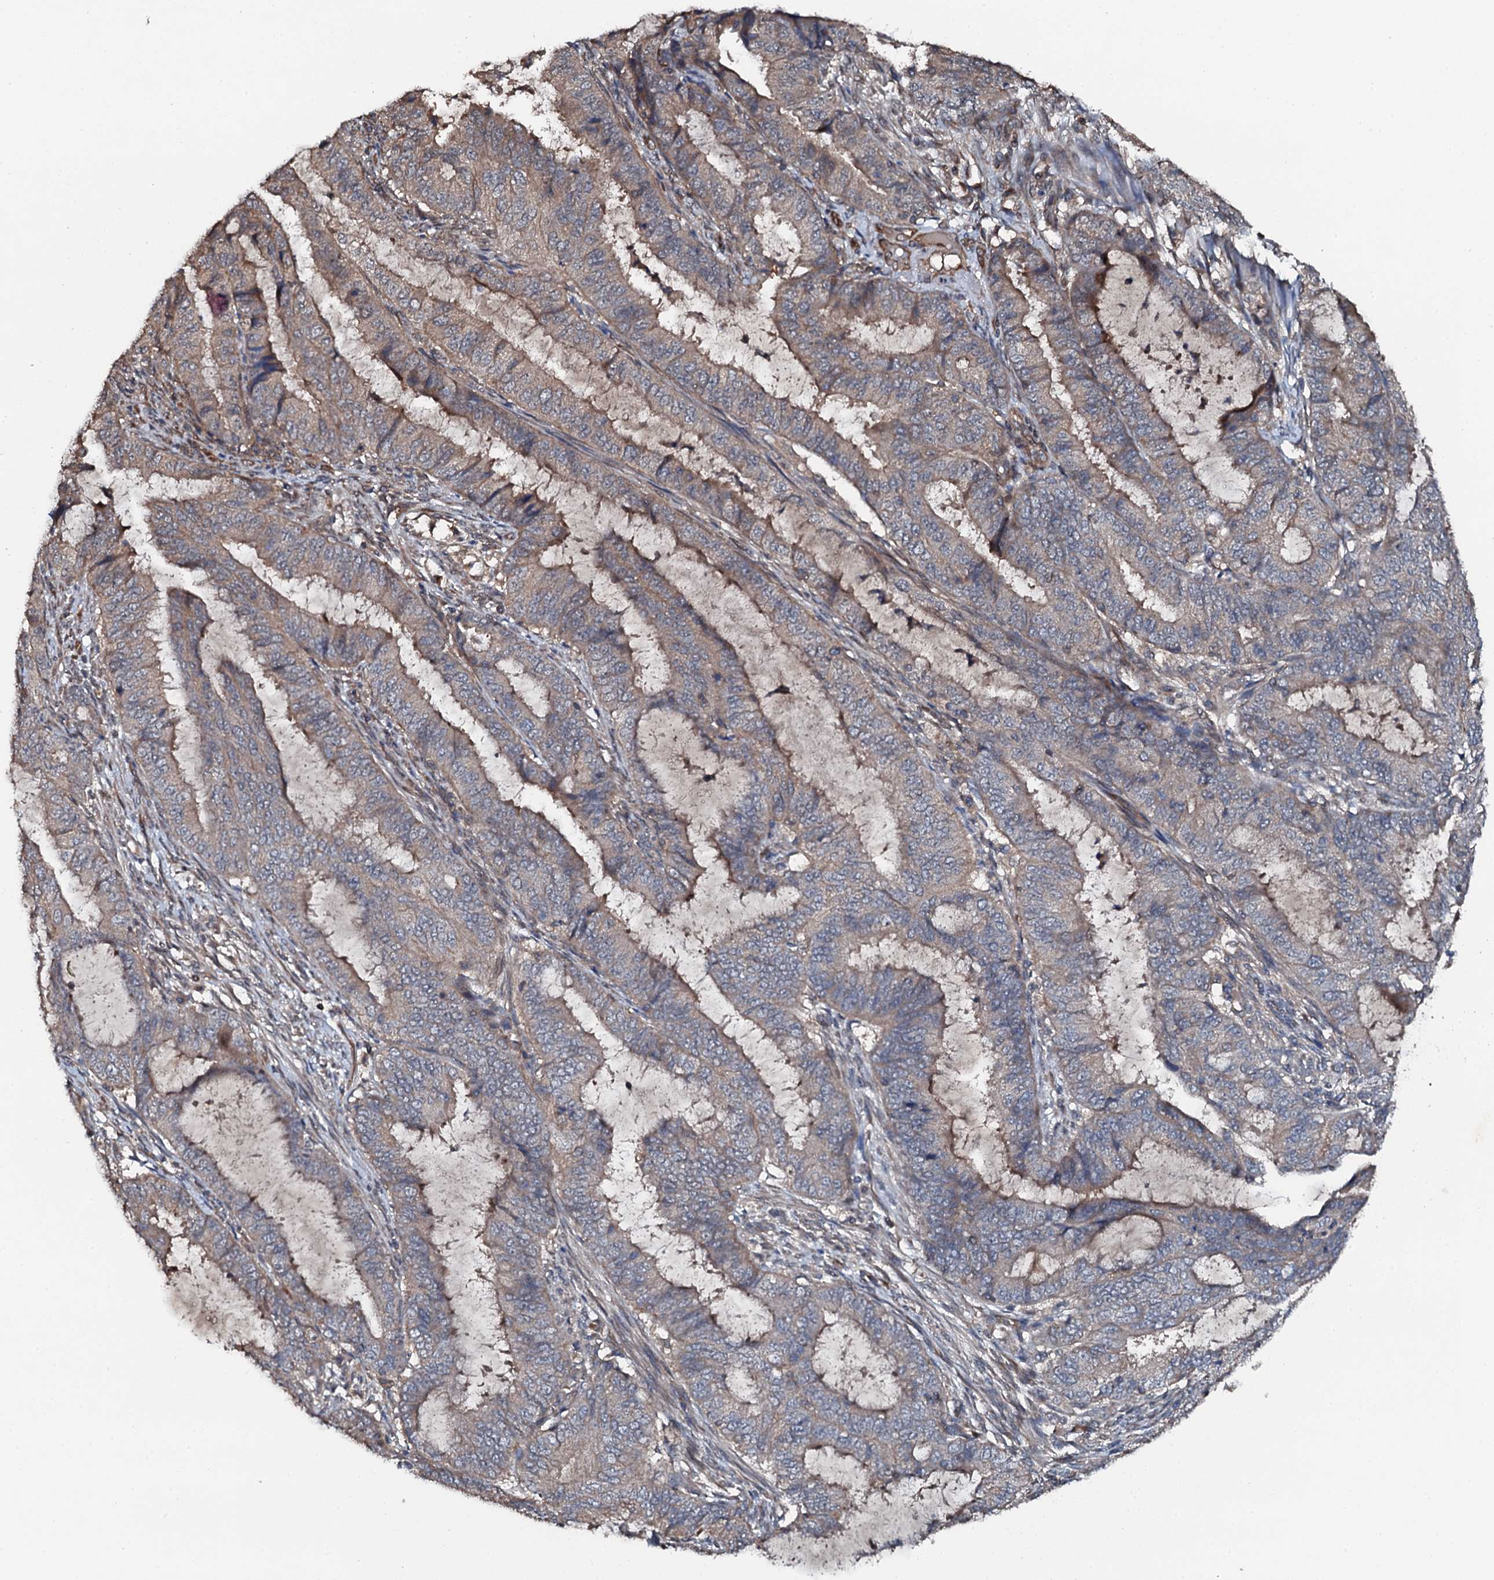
{"staining": {"intensity": "weak", "quantity": ">75%", "location": "cytoplasmic/membranous"}, "tissue": "endometrial cancer", "cell_type": "Tumor cells", "image_type": "cancer", "snomed": [{"axis": "morphology", "description": "Adenocarcinoma, NOS"}, {"axis": "topography", "description": "Endometrium"}], "caption": "Brown immunohistochemical staining in human endometrial cancer (adenocarcinoma) reveals weak cytoplasmic/membranous positivity in approximately >75% of tumor cells.", "gene": "FLYWCH1", "patient": {"sex": "female", "age": 51}}